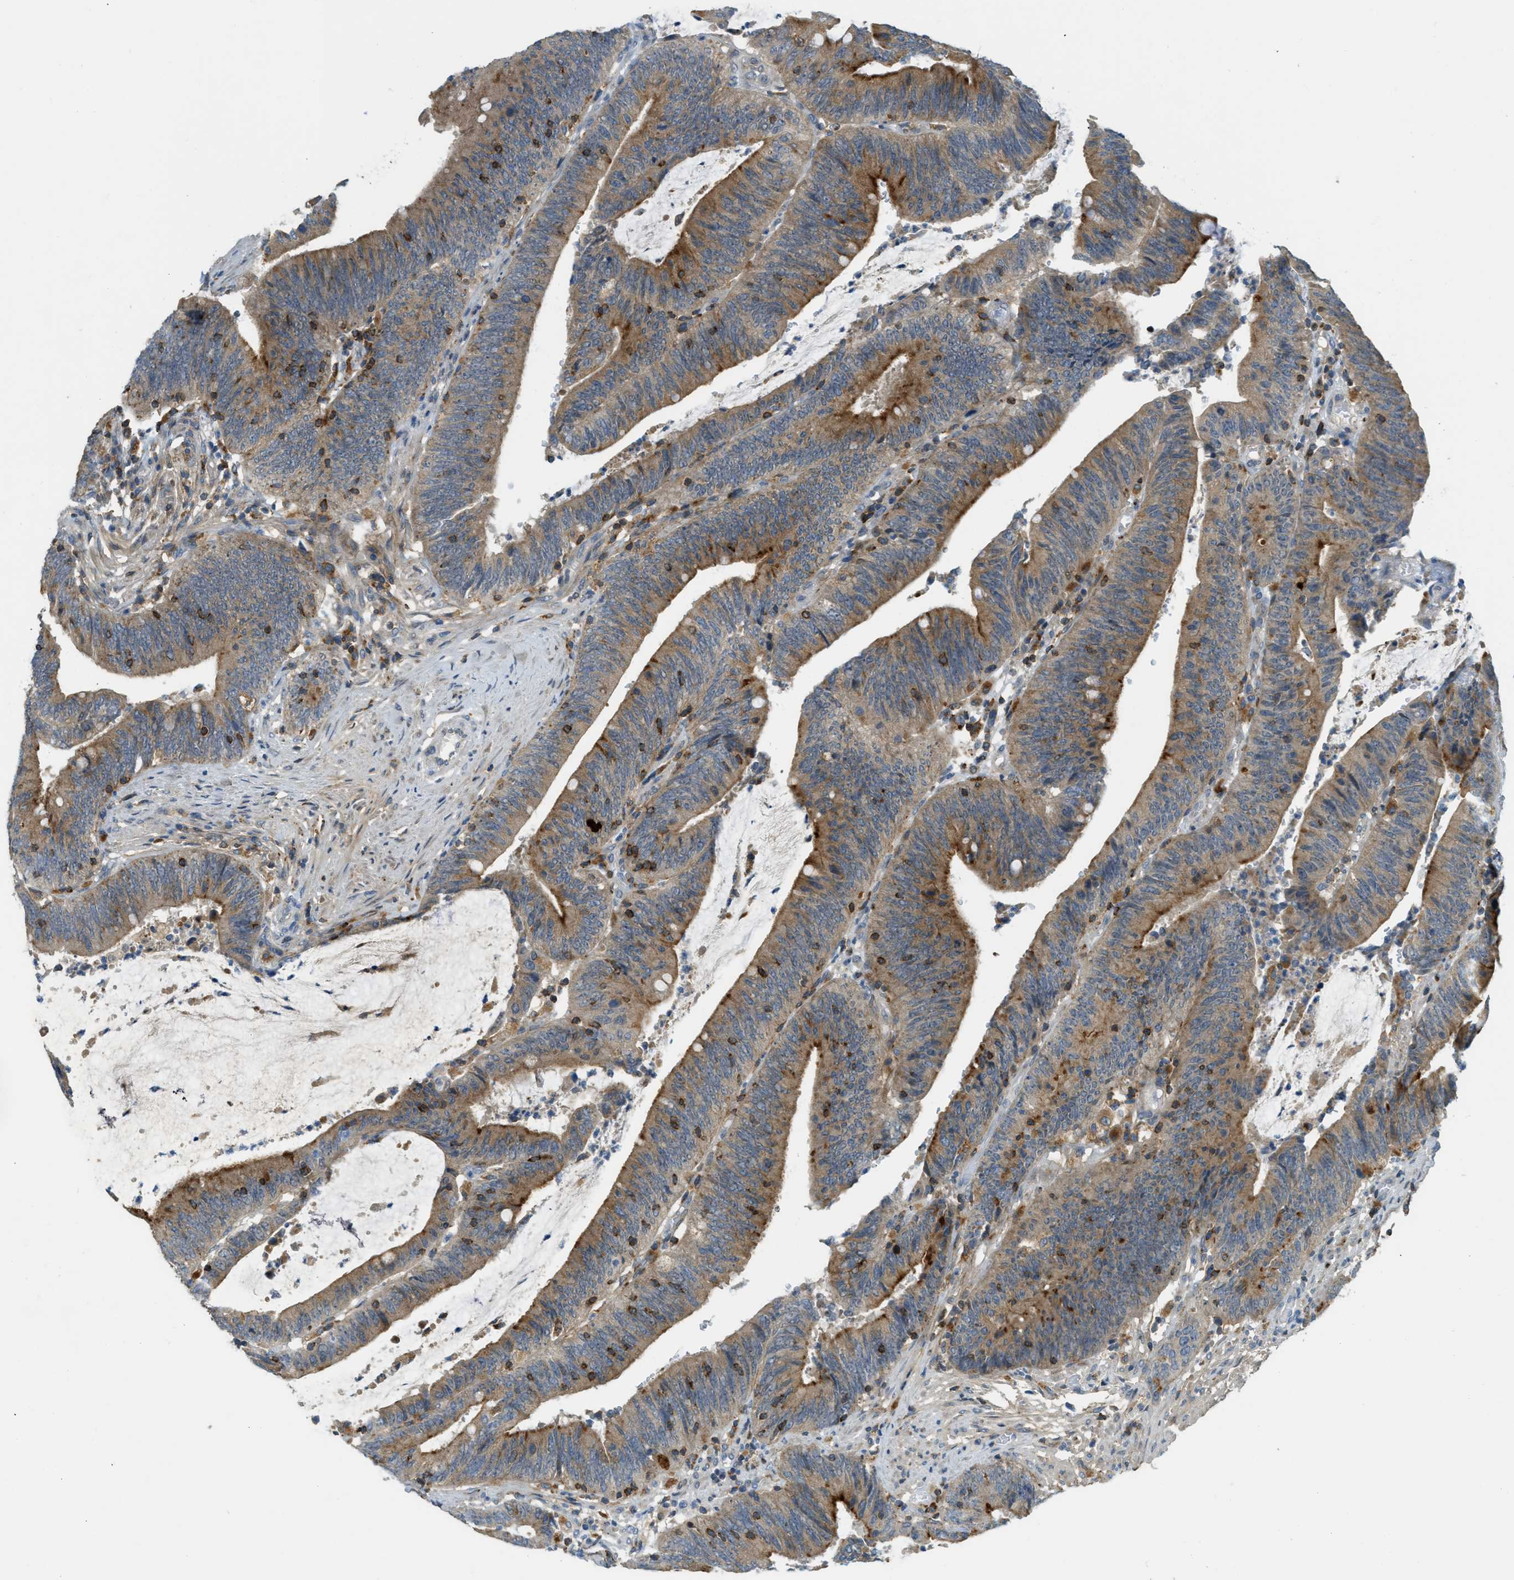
{"staining": {"intensity": "moderate", "quantity": ">75%", "location": "cytoplasmic/membranous"}, "tissue": "colorectal cancer", "cell_type": "Tumor cells", "image_type": "cancer", "snomed": [{"axis": "morphology", "description": "Normal tissue, NOS"}, {"axis": "morphology", "description": "Adenocarcinoma, NOS"}, {"axis": "topography", "description": "Rectum"}], "caption": "High-power microscopy captured an immunohistochemistry (IHC) image of colorectal adenocarcinoma, revealing moderate cytoplasmic/membranous positivity in approximately >75% of tumor cells. (DAB IHC, brown staining for protein, blue staining for nuclei).", "gene": "PLBD2", "patient": {"sex": "female", "age": 66}}